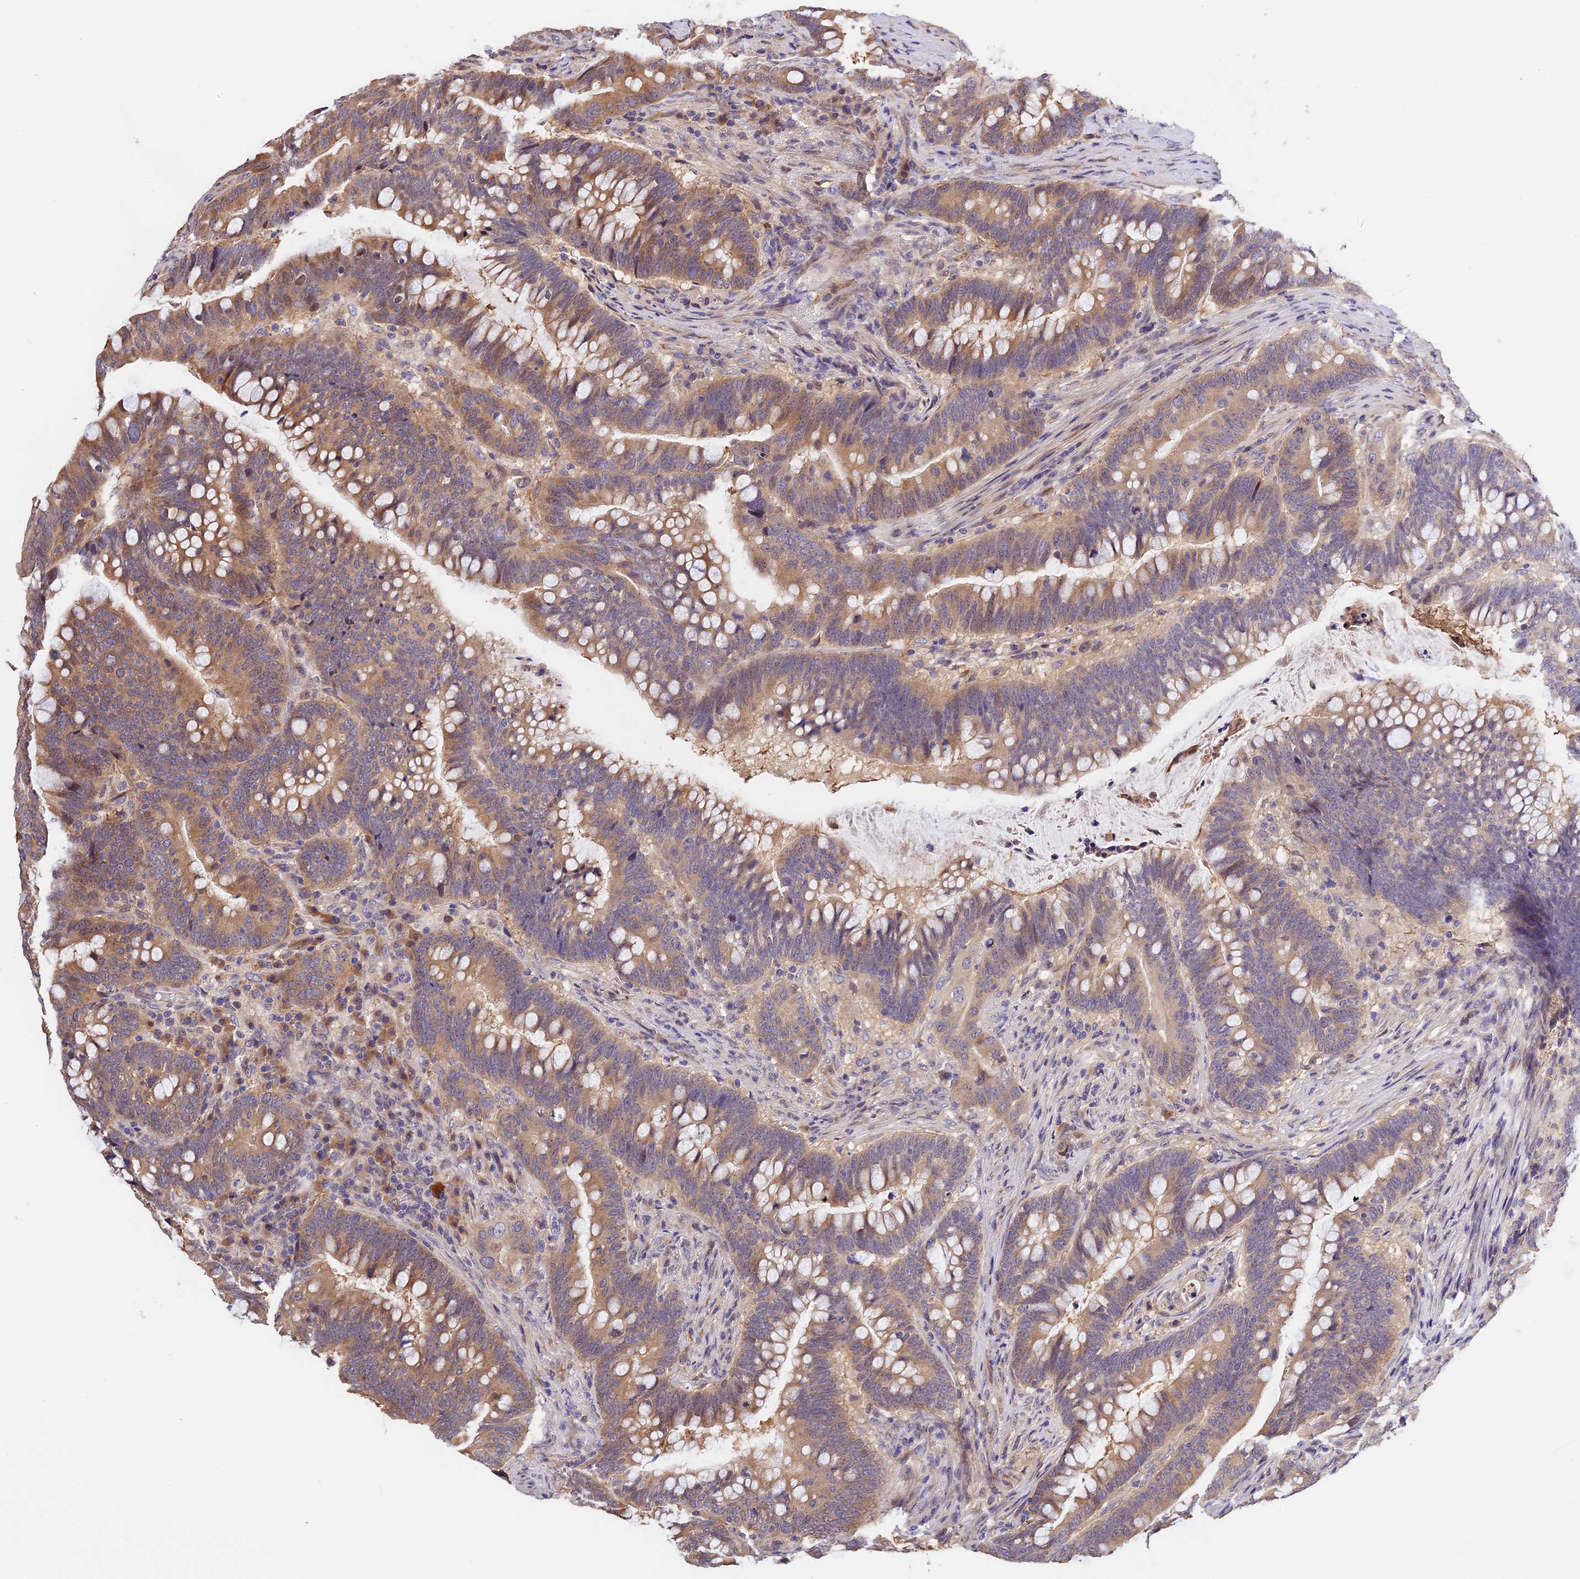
{"staining": {"intensity": "moderate", "quantity": ">75%", "location": "cytoplasmic/membranous"}, "tissue": "colorectal cancer", "cell_type": "Tumor cells", "image_type": "cancer", "snomed": [{"axis": "morphology", "description": "Adenocarcinoma, NOS"}, {"axis": "topography", "description": "Colon"}], "caption": "Adenocarcinoma (colorectal) stained with immunohistochemistry demonstrates moderate cytoplasmic/membranous staining in approximately >75% of tumor cells.", "gene": "BSCL2", "patient": {"sex": "female", "age": 66}}